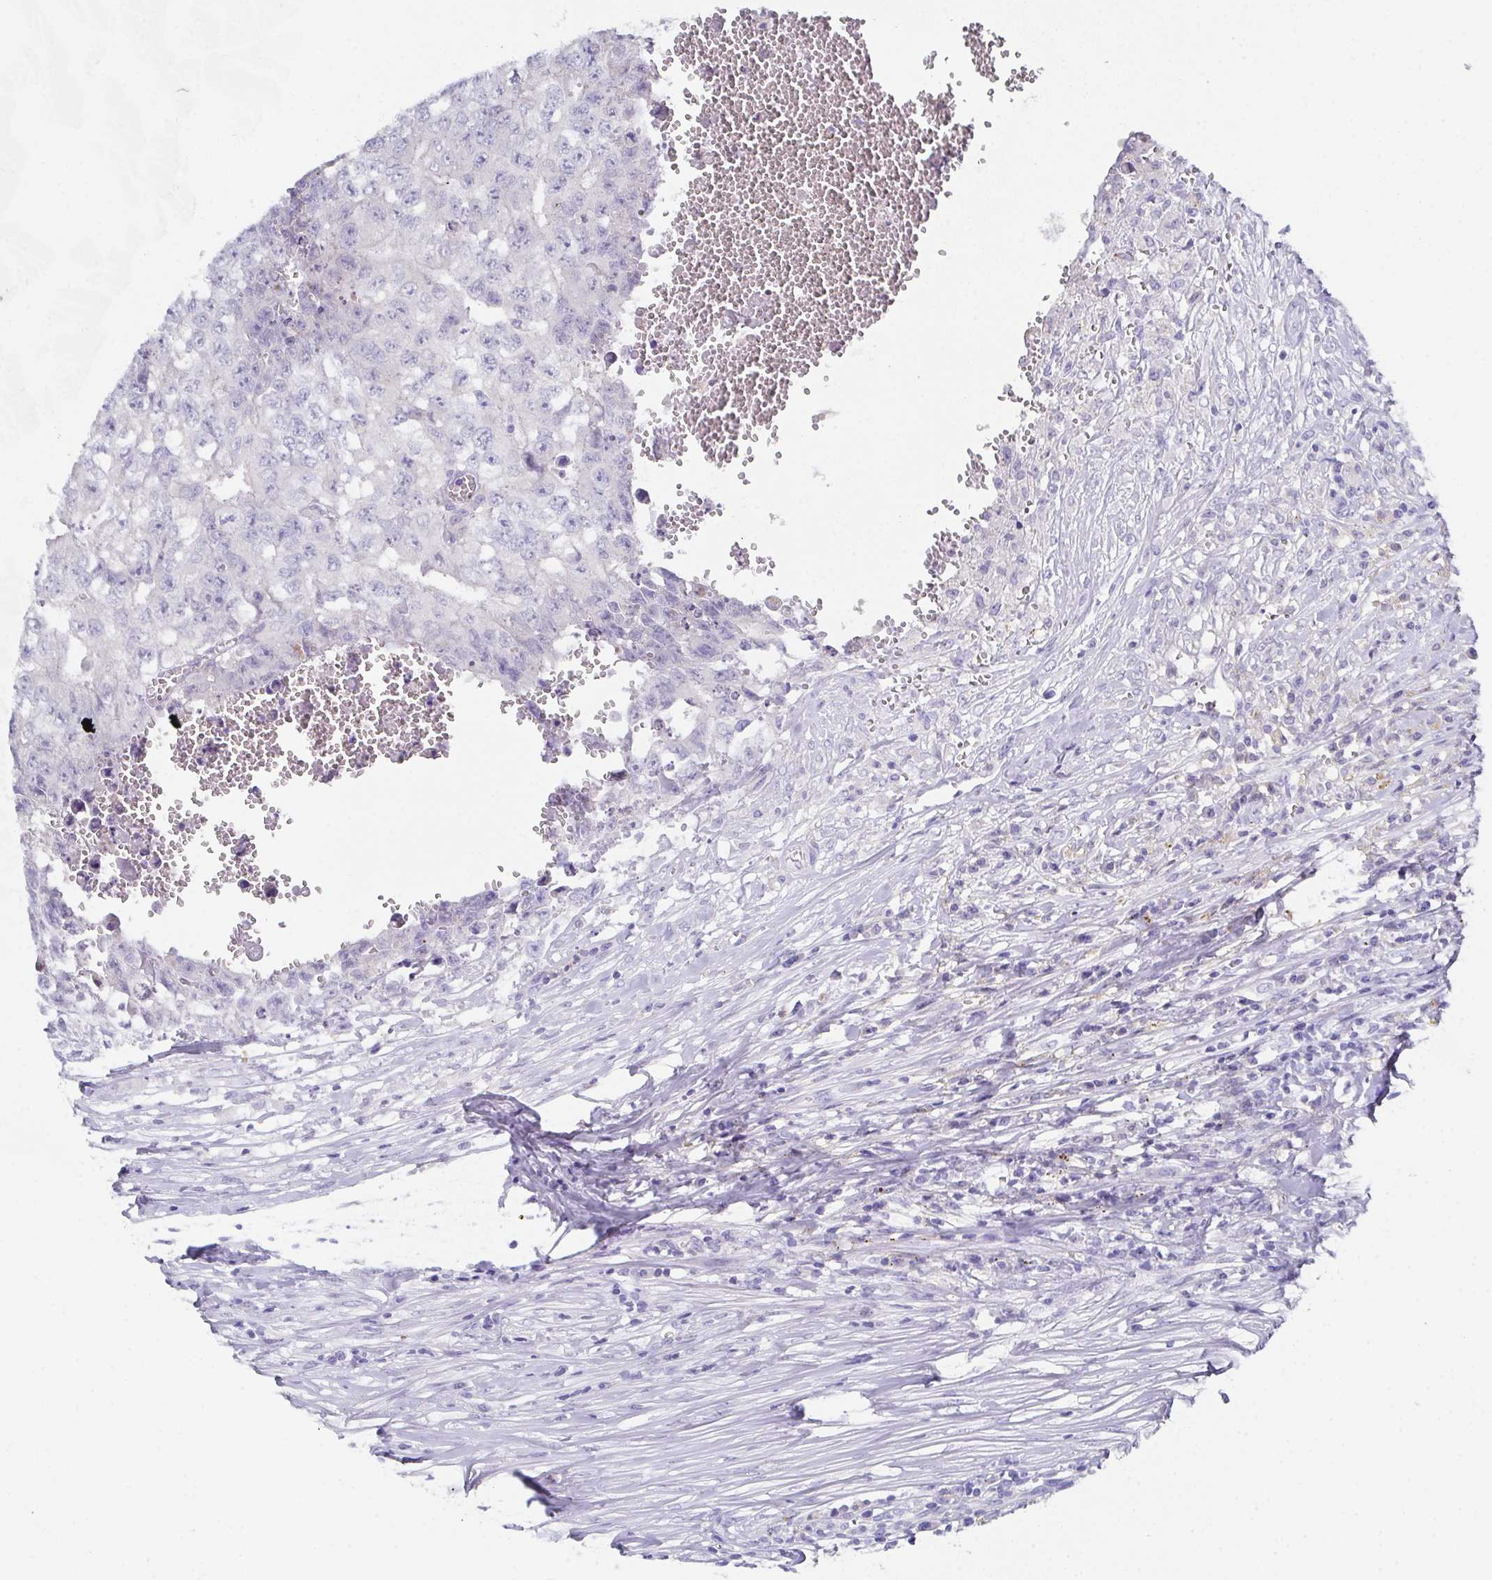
{"staining": {"intensity": "negative", "quantity": "none", "location": "none"}, "tissue": "testis cancer", "cell_type": "Tumor cells", "image_type": "cancer", "snomed": [{"axis": "morphology", "description": "Carcinoma, Embryonal, NOS"}, {"axis": "morphology", "description": "Teratoma, malignant, NOS"}, {"axis": "topography", "description": "Testis"}], "caption": "Tumor cells are negative for protein expression in human testis embryonal carcinoma.", "gene": "SSC4D", "patient": {"sex": "male", "age": 24}}